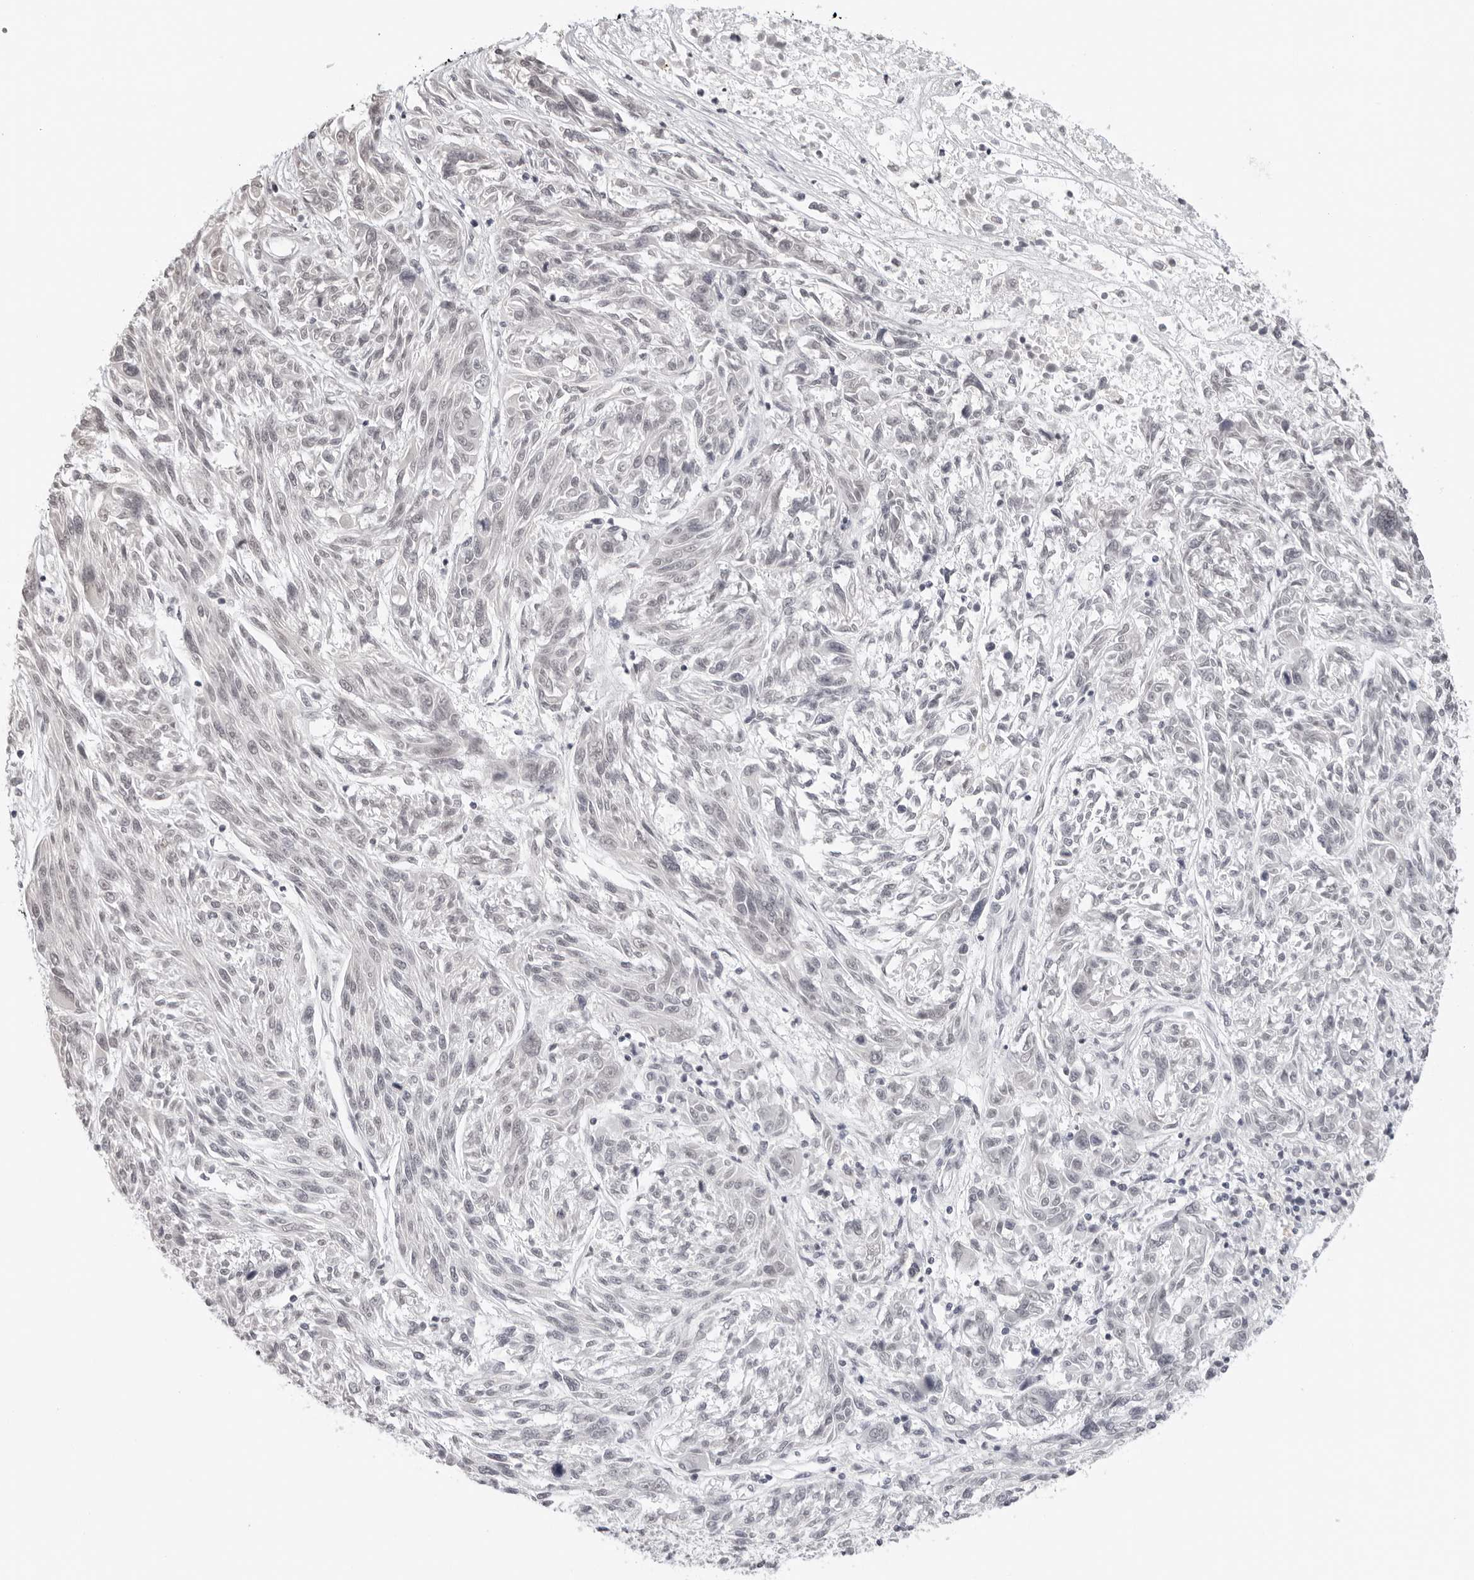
{"staining": {"intensity": "negative", "quantity": "none", "location": "none"}, "tissue": "melanoma", "cell_type": "Tumor cells", "image_type": "cancer", "snomed": [{"axis": "morphology", "description": "Malignant melanoma, NOS"}, {"axis": "topography", "description": "Skin"}], "caption": "Photomicrograph shows no significant protein positivity in tumor cells of malignant melanoma.", "gene": "MSH6", "patient": {"sex": "male", "age": 53}}